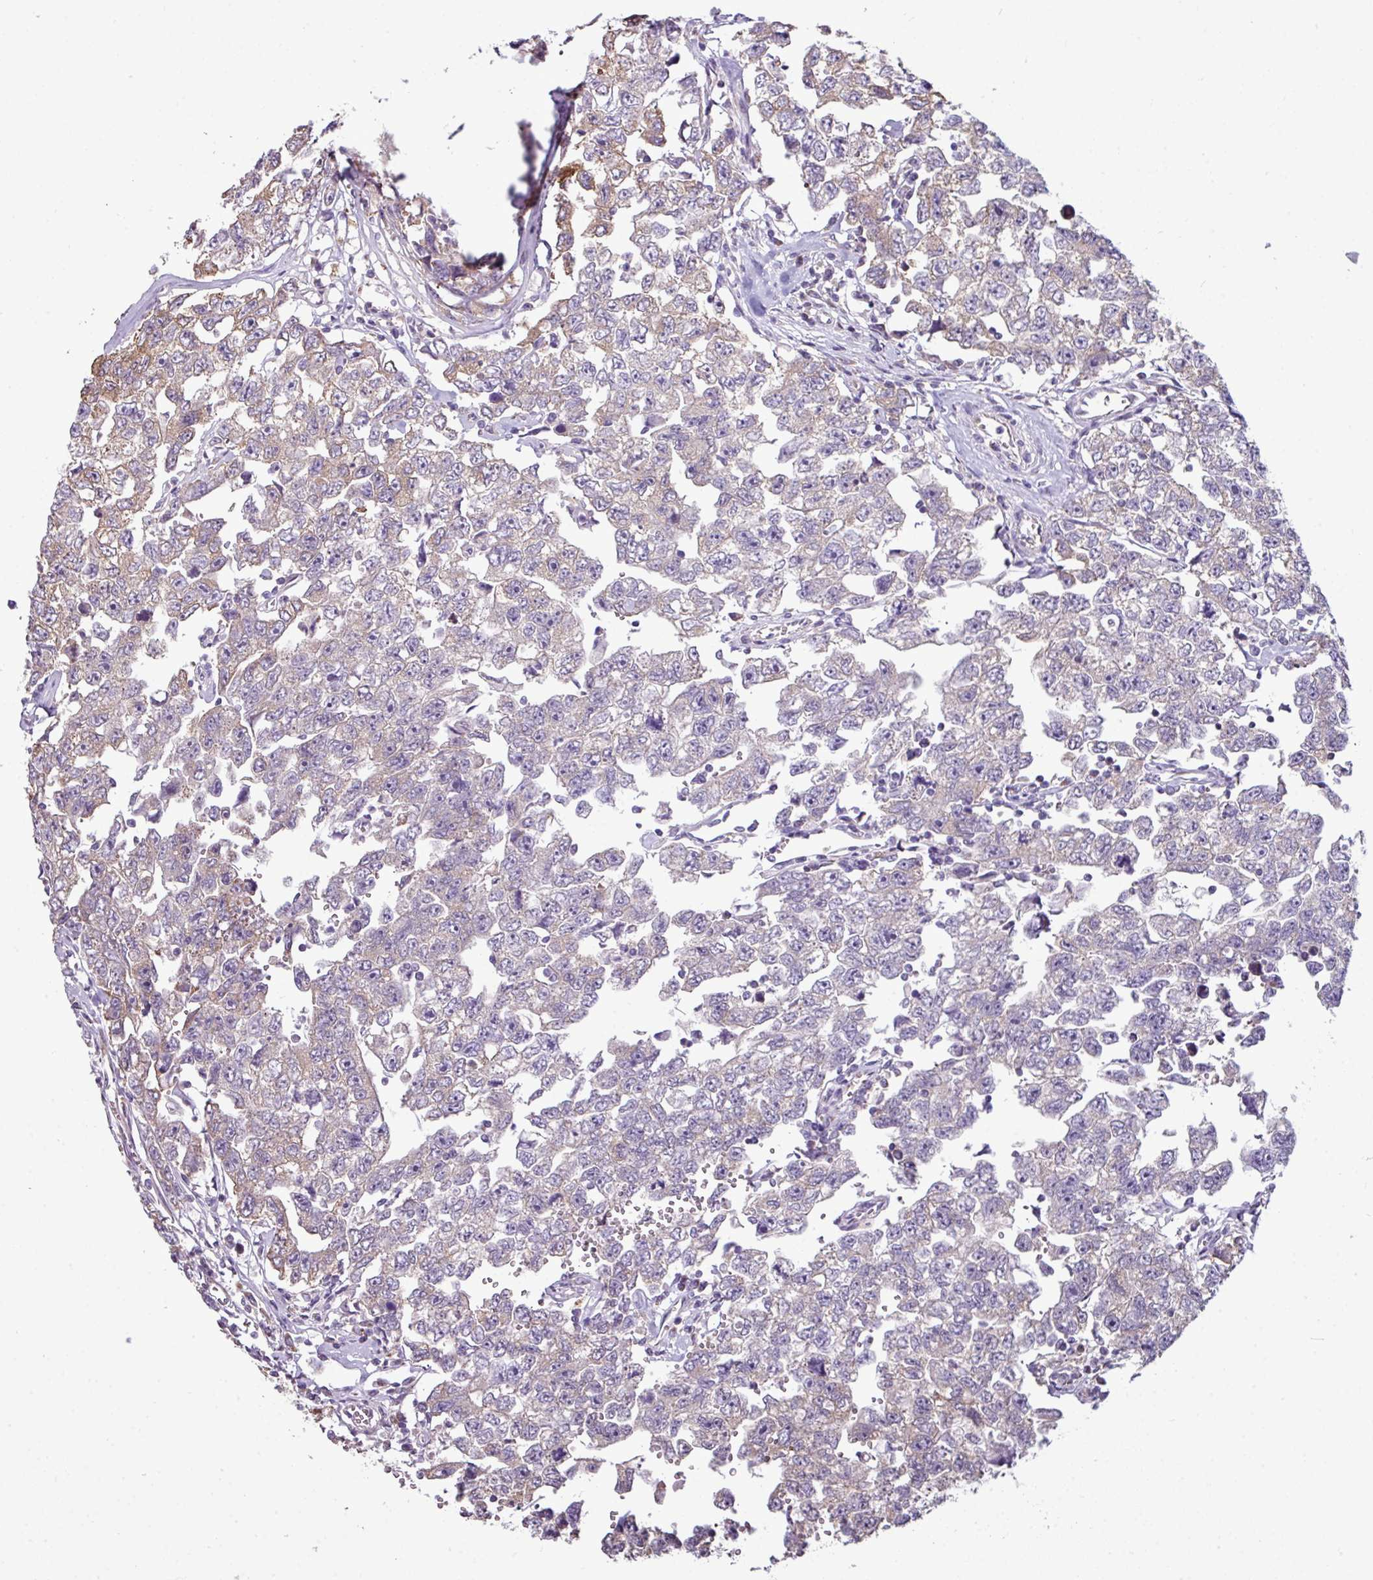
{"staining": {"intensity": "moderate", "quantity": "<25%", "location": "cytoplasmic/membranous"}, "tissue": "testis cancer", "cell_type": "Tumor cells", "image_type": "cancer", "snomed": [{"axis": "morphology", "description": "Carcinoma, Embryonal, NOS"}, {"axis": "topography", "description": "Testis"}], "caption": "Tumor cells display low levels of moderate cytoplasmic/membranous staining in about <25% of cells in human testis cancer (embryonal carcinoma). The protein is stained brown, and the nuclei are stained in blue (DAB (3,3'-diaminobenzidine) IHC with brightfield microscopy, high magnification).", "gene": "AGAP5", "patient": {"sex": "male", "age": 22}}